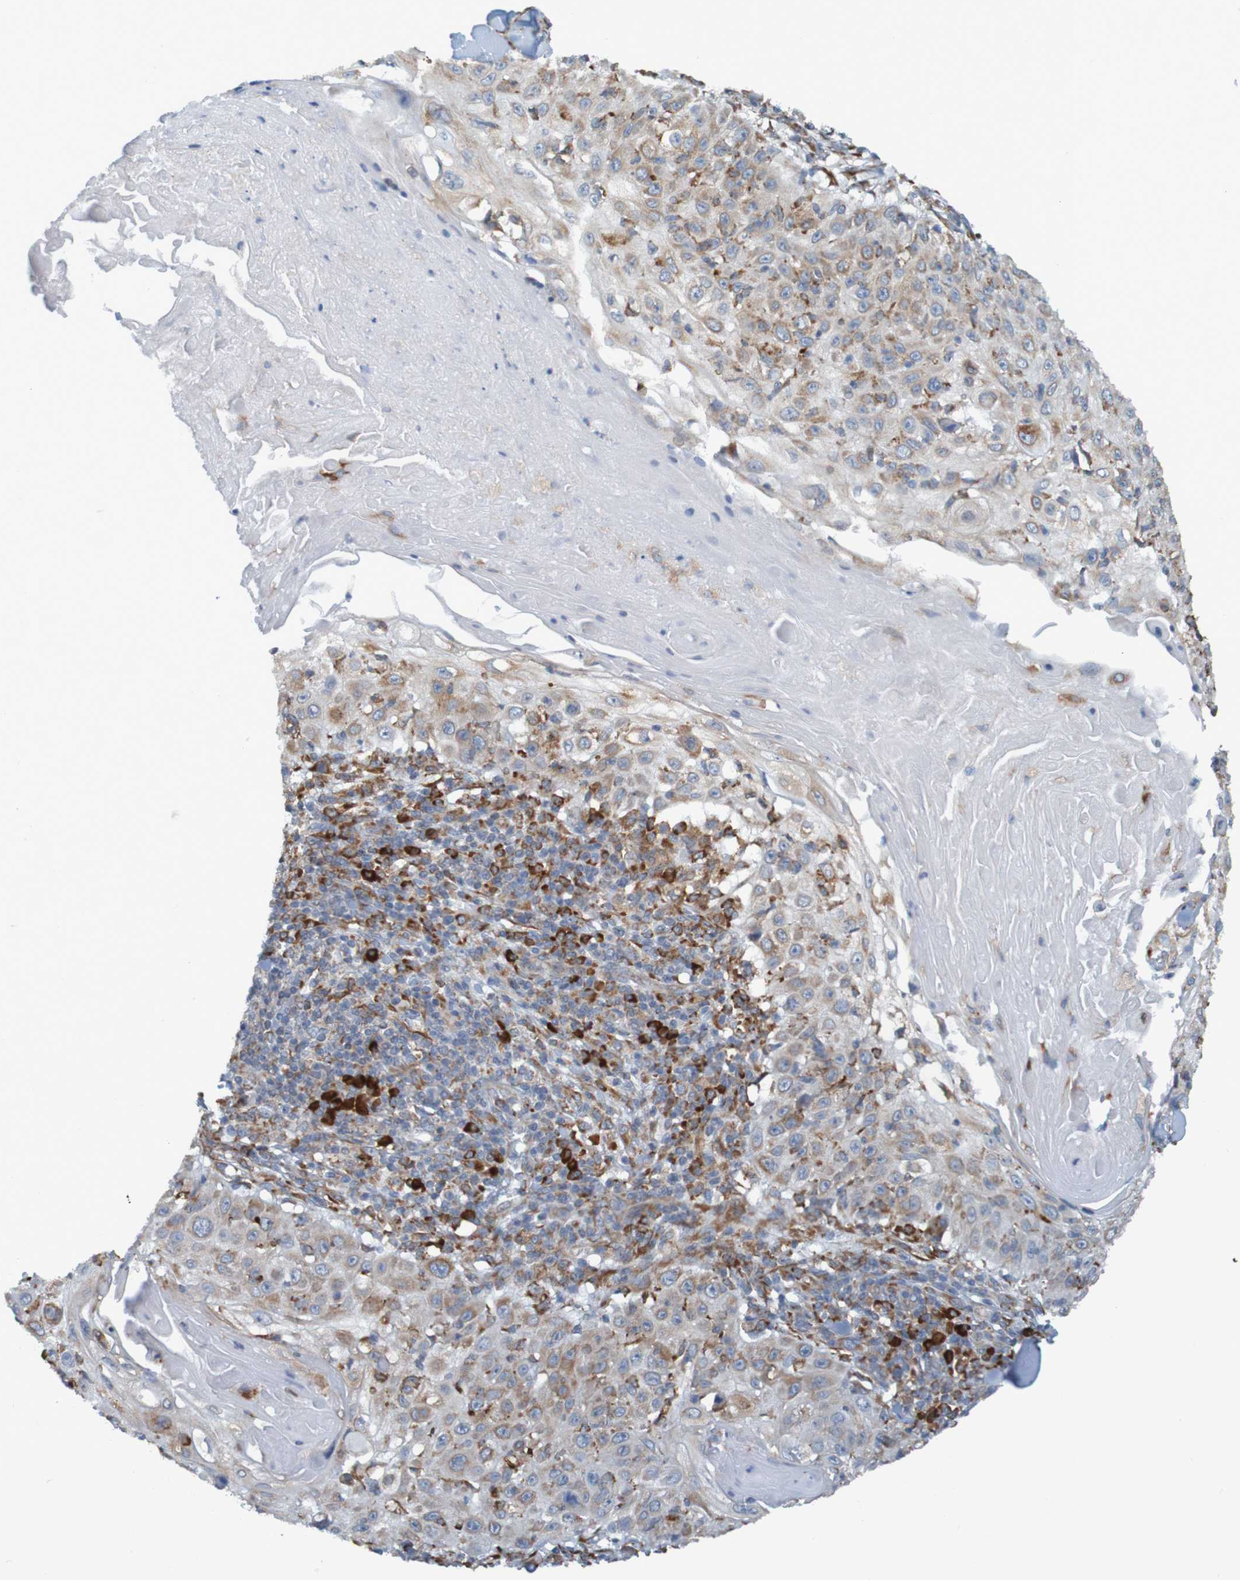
{"staining": {"intensity": "weak", "quantity": "25%-75%", "location": "cytoplasmic/membranous"}, "tissue": "skin cancer", "cell_type": "Tumor cells", "image_type": "cancer", "snomed": [{"axis": "morphology", "description": "Squamous cell carcinoma, NOS"}, {"axis": "topography", "description": "Skin"}], "caption": "The micrograph demonstrates a brown stain indicating the presence of a protein in the cytoplasmic/membranous of tumor cells in skin cancer (squamous cell carcinoma).", "gene": "SSR1", "patient": {"sex": "male", "age": 86}}